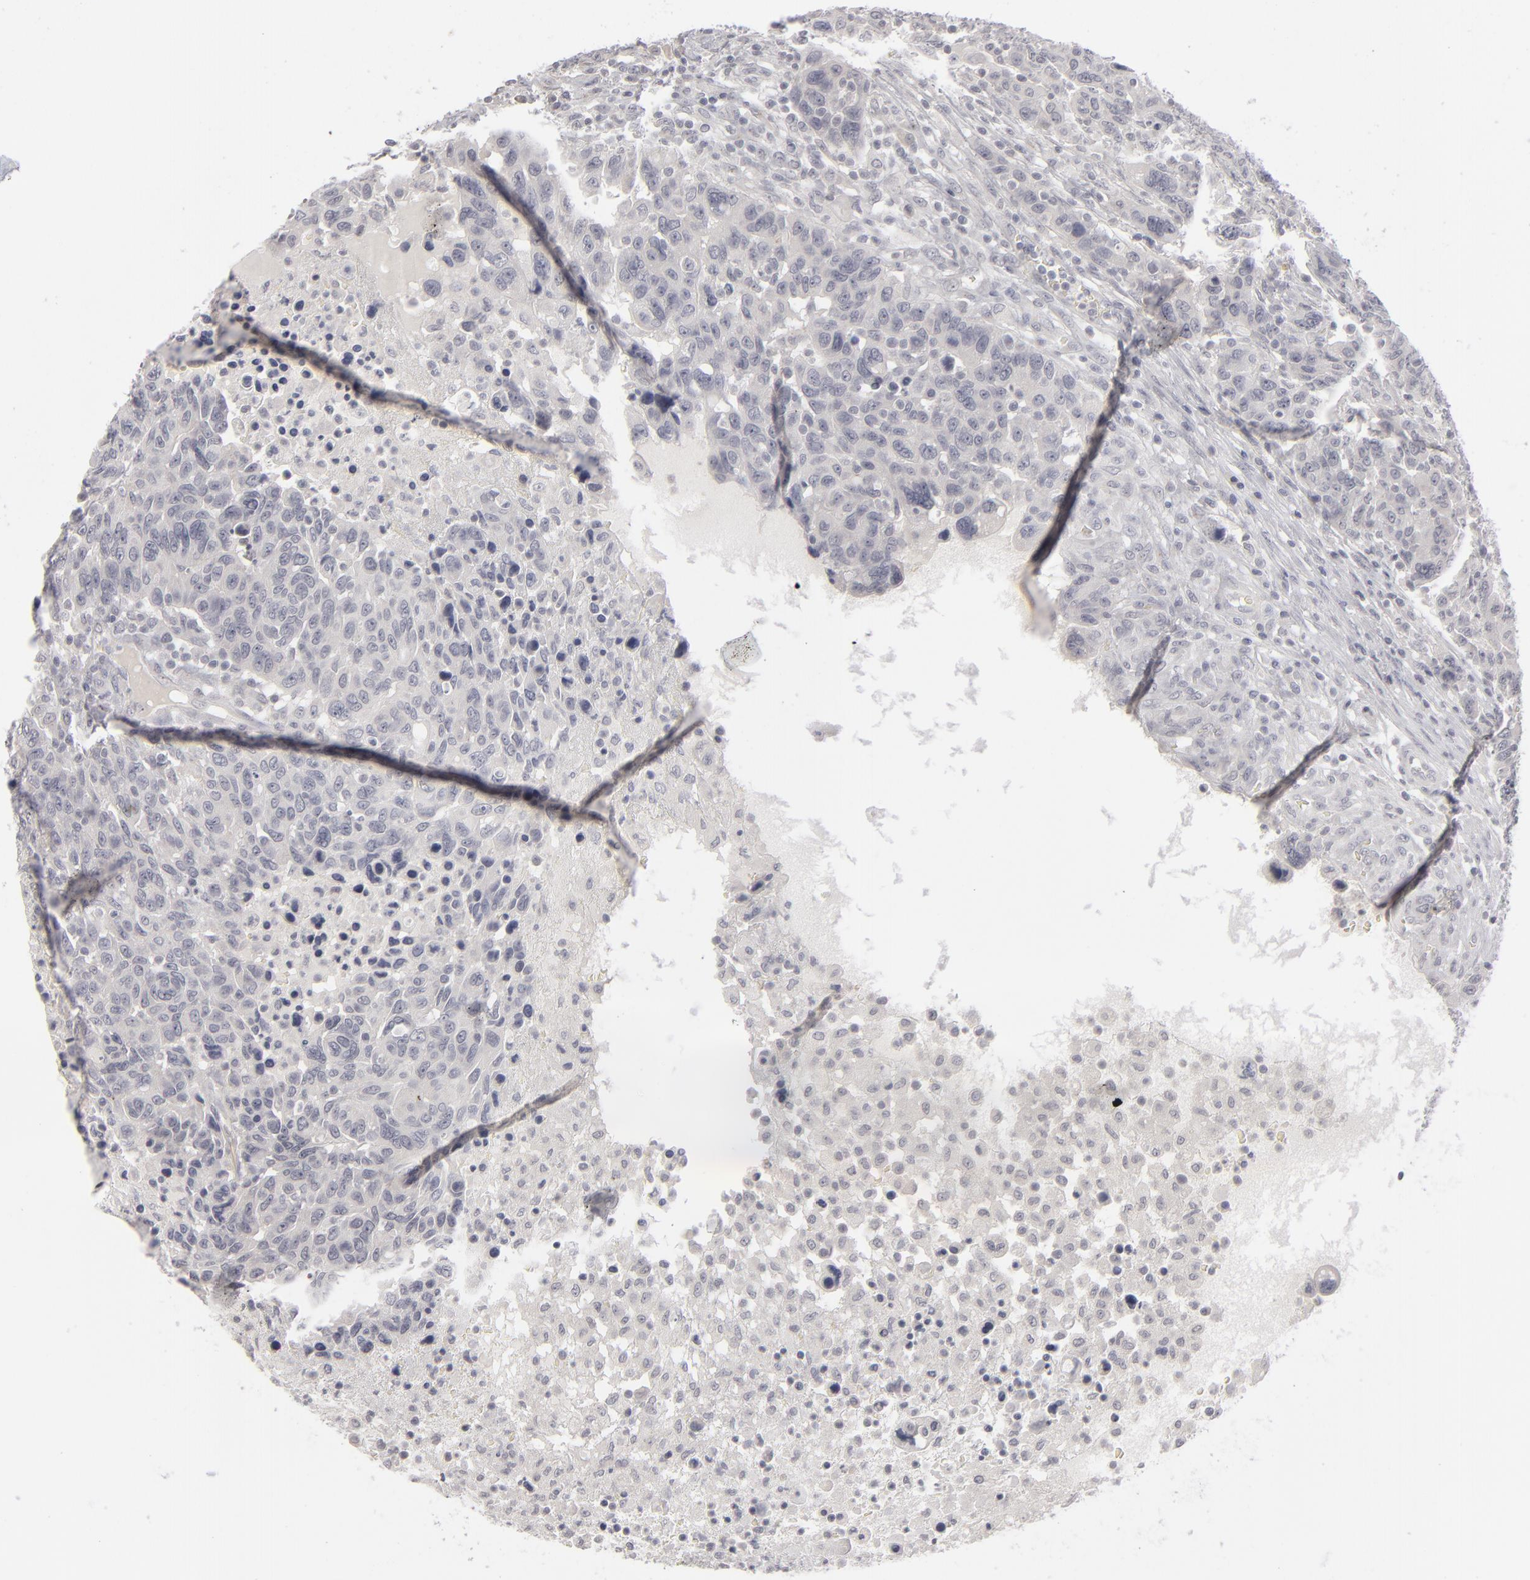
{"staining": {"intensity": "negative", "quantity": "none", "location": "none"}, "tissue": "breast cancer", "cell_type": "Tumor cells", "image_type": "cancer", "snomed": [{"axis": "morphology", "description": "Duct carcinoma"}, {"axis": "topography", "description": "Breast"}], "caption": "Photomicrograph shows no protein positivity in tumor cells of breast cancer (intraductal carcinoma) tissue. Nuclei are stained in blue.", "gene": "KIAA1210", "patient": {"sex": "female", "age": 37}}